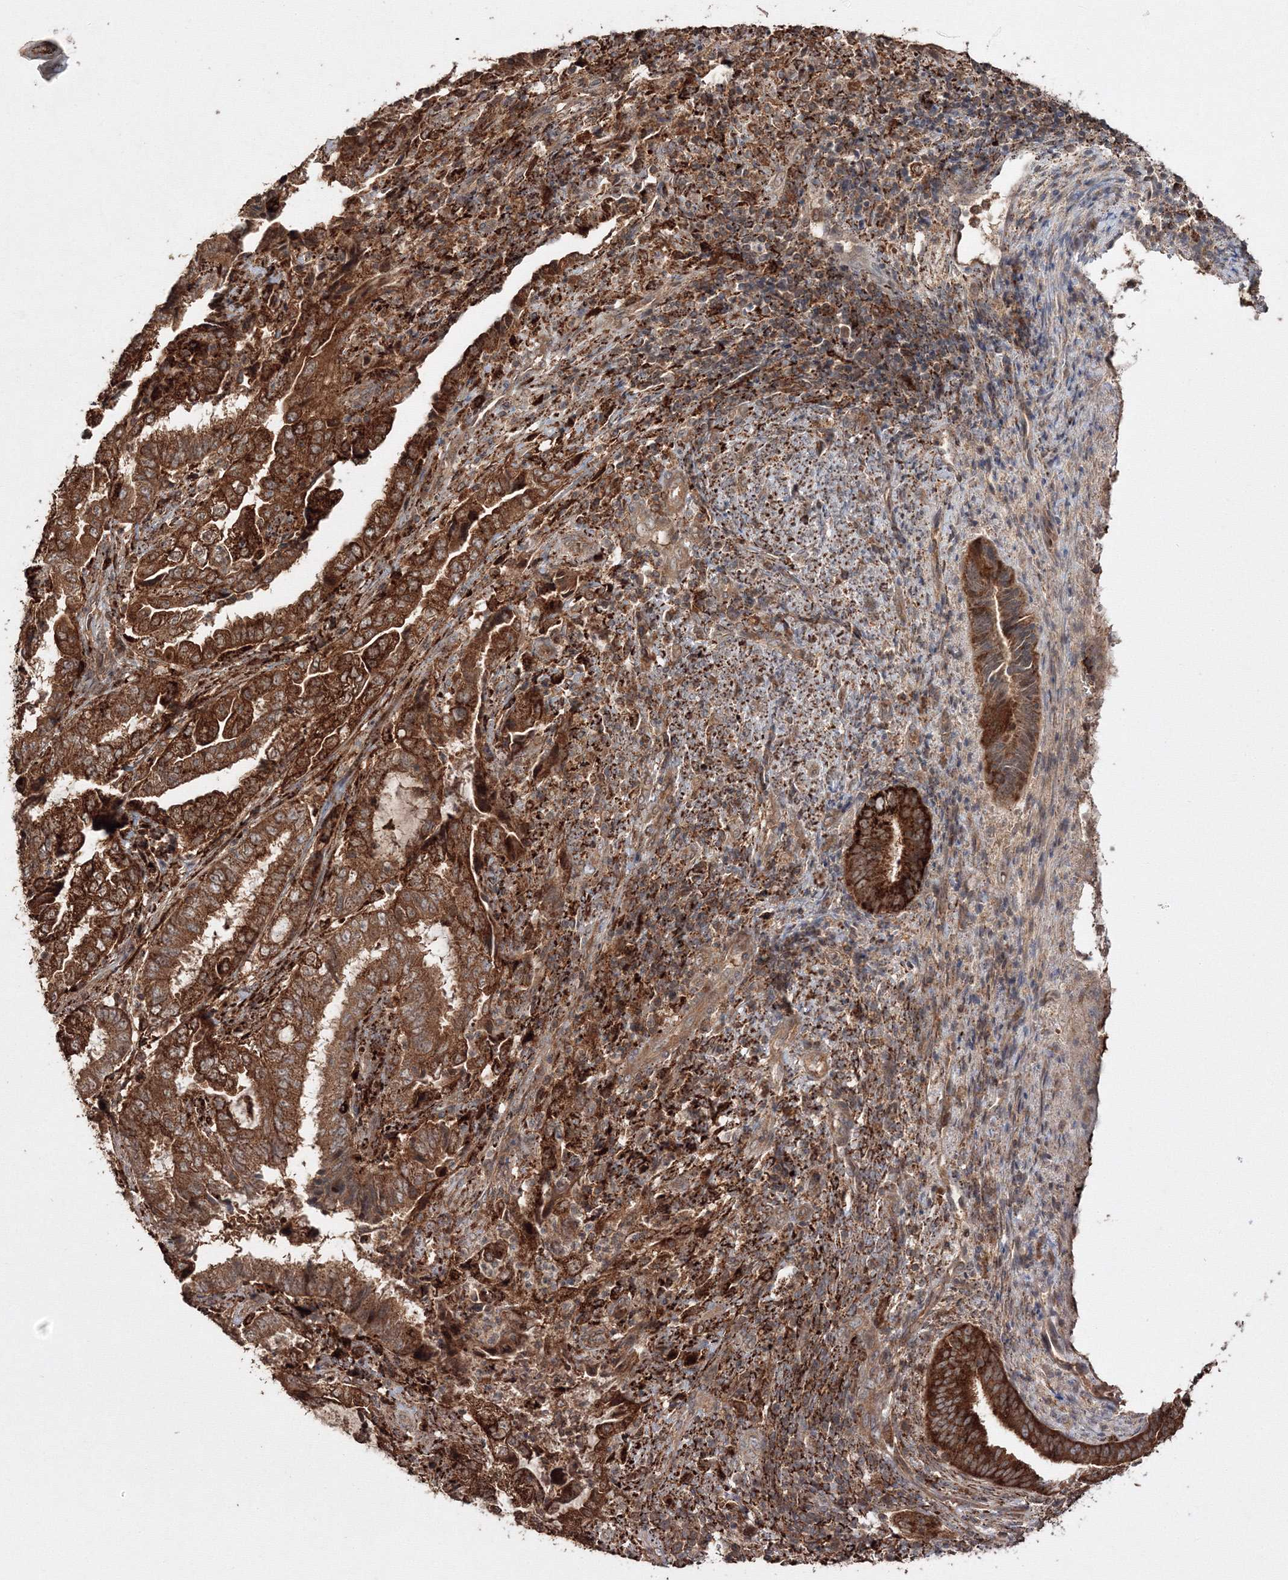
{"staining": {"intensity": "strong", "quantity": ">75%", "location": "cytoplasmic/membranous"}, "tissue": "endometrial cancer", "cell_type": "Tumor cells", "image_type": "cancer", "snomed": [{"axis": "morphology", "description": "Adenocarcinoma, NOS"}, {"axis": "topography", "description": "Endometrium"}], "caption": "This photomicrograph shows endometrial cancer (adenocarcinoma) stained with immunohistochemistry to label a protein in brown. The cytoplasmic/membranous of tumor cells show strong positivity for the protein. Nuclei are counter-stained blue.", "gene": "DDO", "patient": {"sex": "female", "age": 51}}